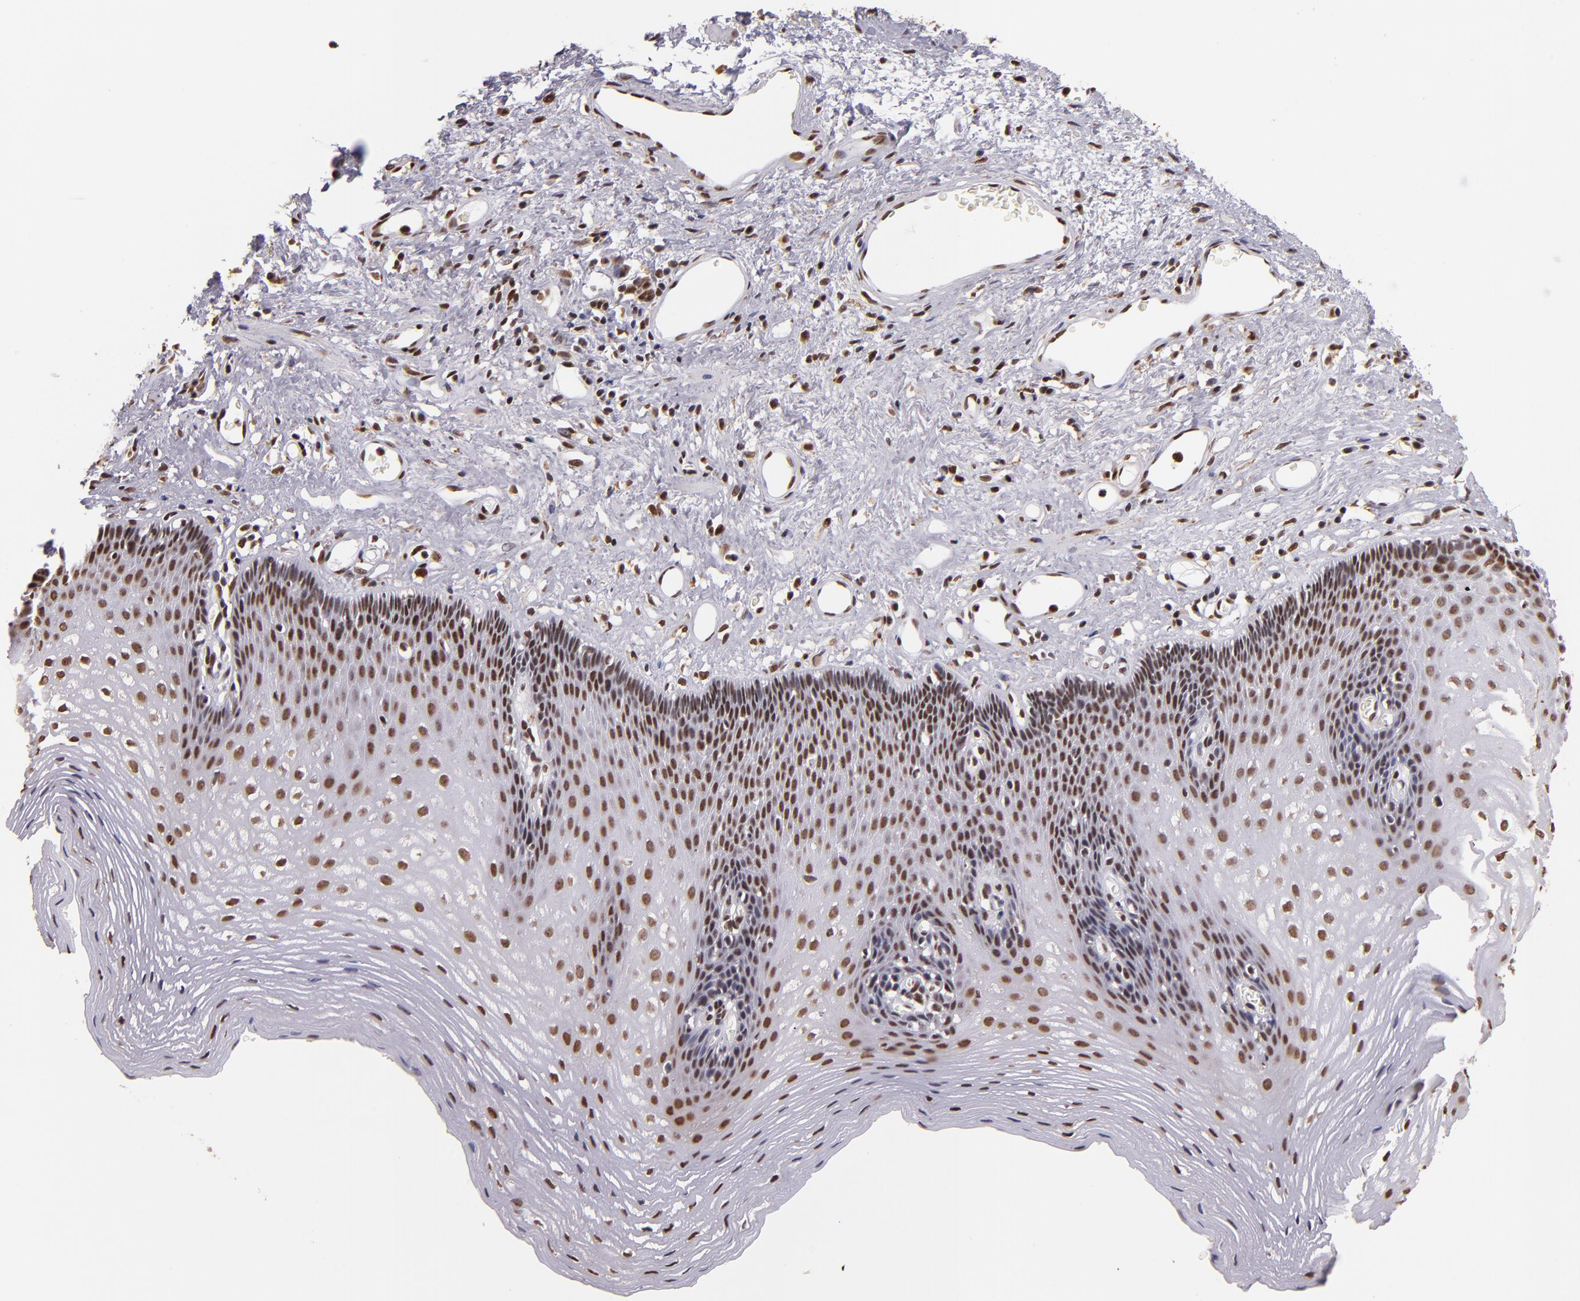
{"staining": {"intensity": "moderate", "quantity": ">75%", "location": "nuclear"}, "tissue": "esophagus", "cell_type": "Squamous epithelial cells", "image_type": "normal", "snomed": [{"axis": "morphology", "description": "Normal tissue, NOS"}, {"axis": "topography", "description": "Esophagus"}], "caption": "Immunohistochemistry photomicrograph of unremarkable esophagus stained for a protein (brown), which exhibits medium levels of moderate nuclear positivity in approximately >75% of squamous epithelial cells.", "gene": "SP1", "patient": {"sex": "female", "age": 70}}